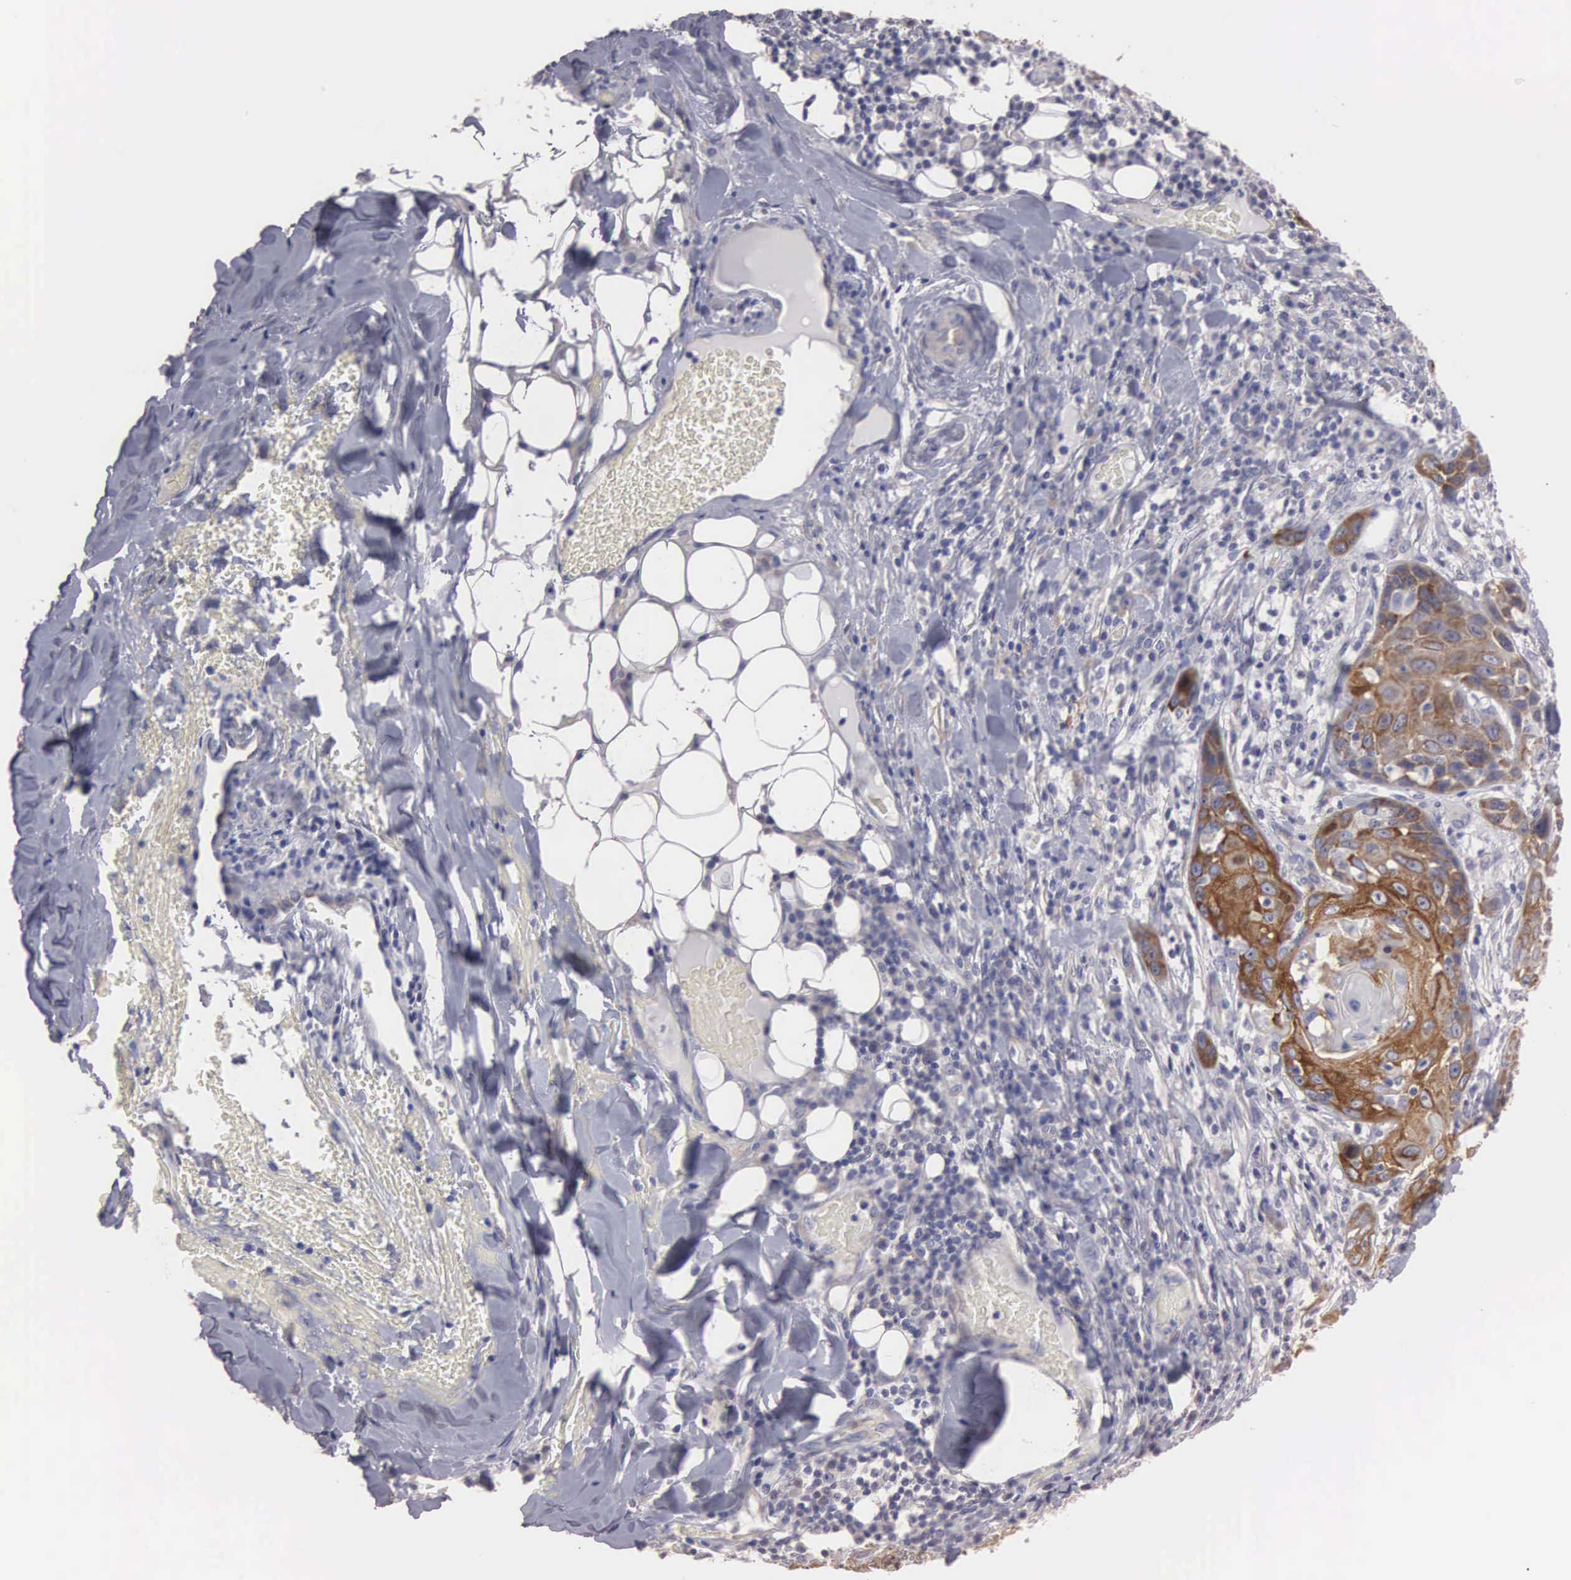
{"staining": {"intensity": "moderate", "quantity": ">75%", "location": "cytoplasmic/membranous"}, "tissue": "skin cancer", "cell_type": "Tumor cells", "image_type": "cancer", "snomed": [{"axis": "morphology", "description": "Squamous cell carcinoma, NOS"}, {"axis": "topography", "description": "Skin"}], "caption": "A brown stain labels moderate cytoplasmic/membranous expression of a protein in skin squamous cell carcinoma tumor cells.", "gene": "CEP170B", "patient": {"sex": "male", "age": 84}}